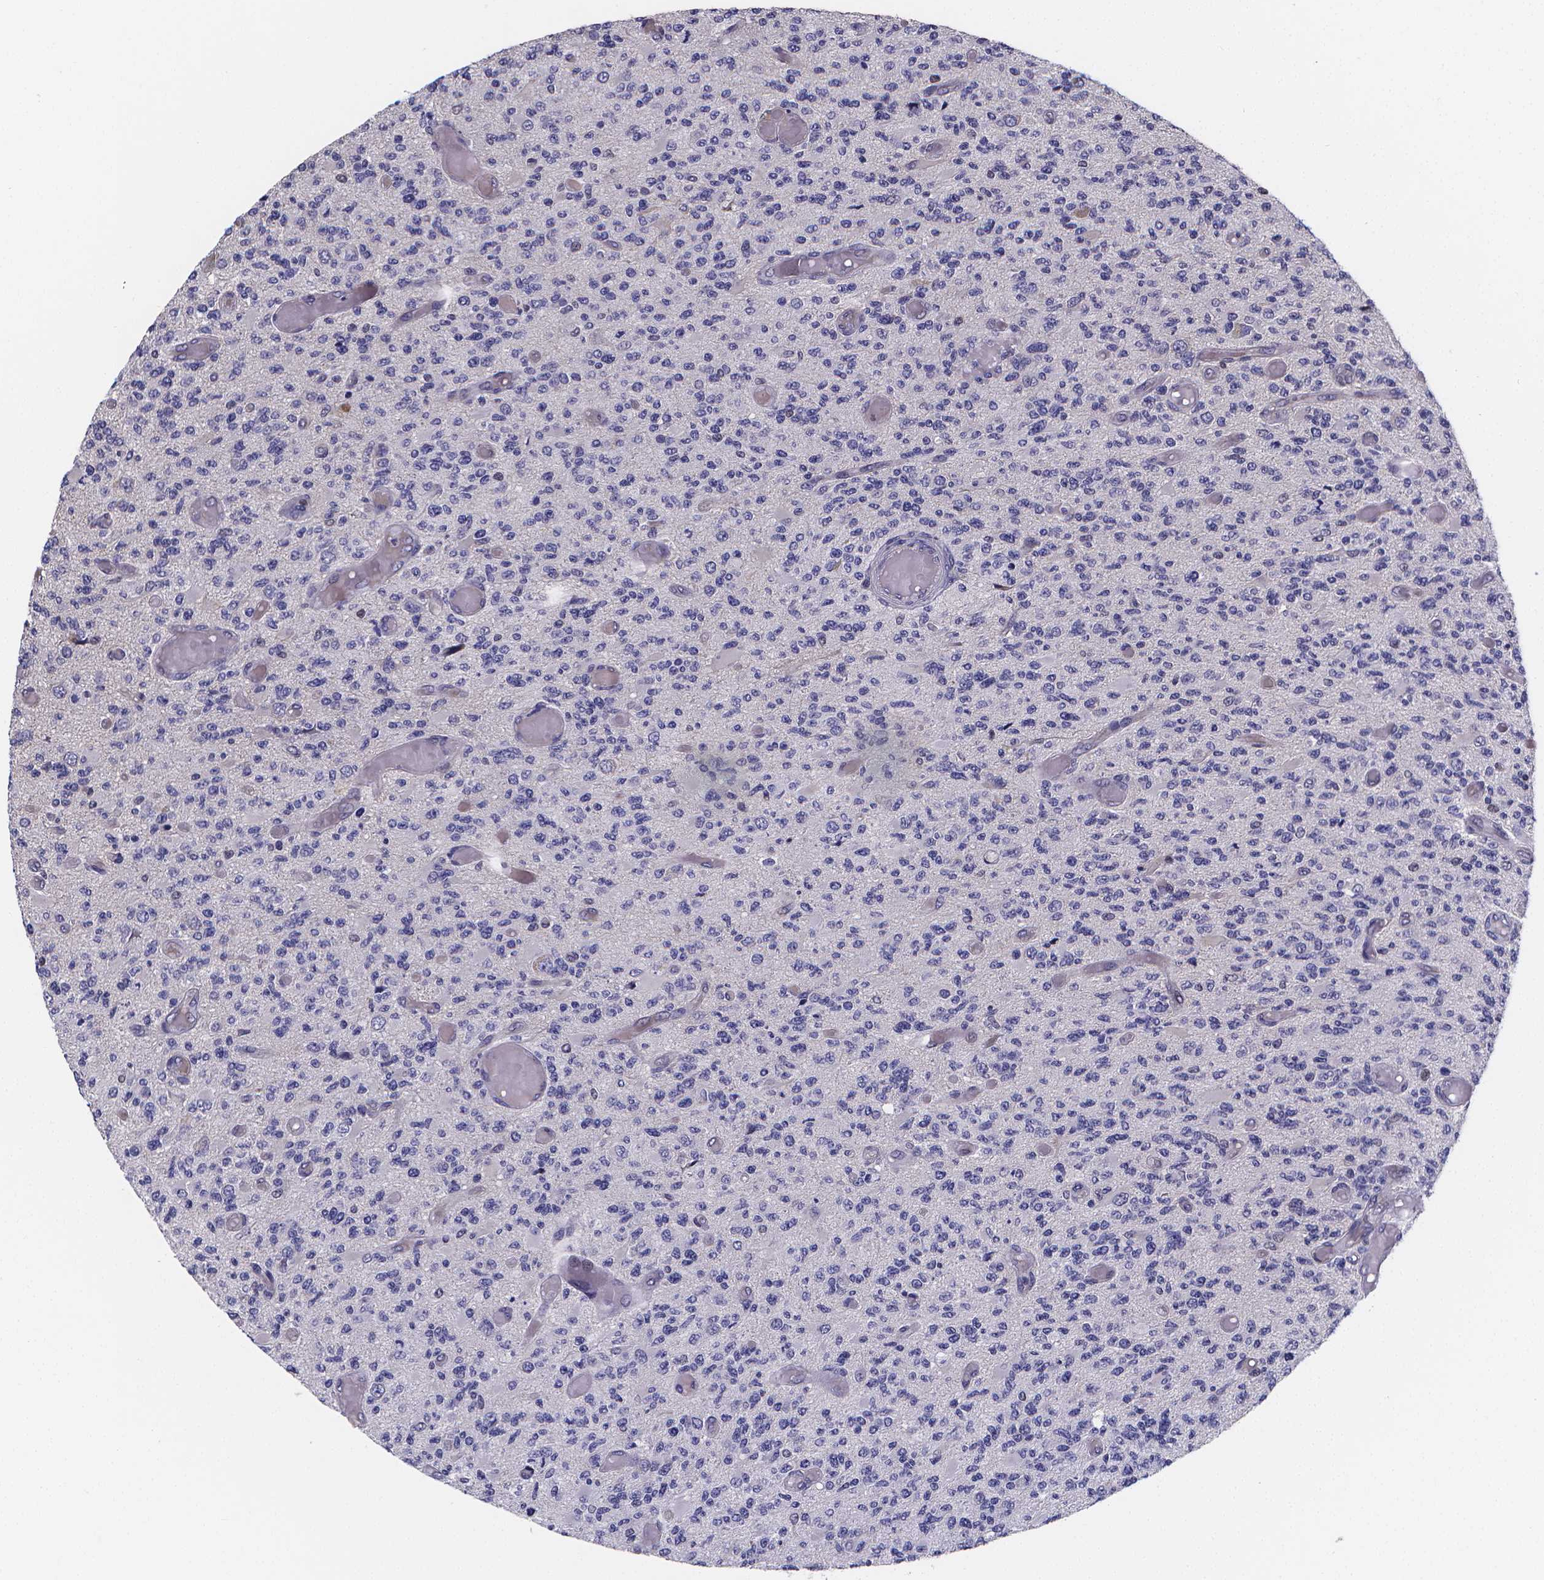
{"staining": {"intensity": "negative", "quantity": "none", "location": "none"}, "tissue": "glioma", "cell_type": "Tumor cells", "image_type": "cancer", "snomed": [{"axis": "morphology", "description": "Glioma, malignant, High grade"}, {"axis": "topography", "description": "Brain"}], "caption": "High magnification brightfield microscopy of malignant glioma (high-grade) stained with DAB (brown) and counterstained with hematoxylin (blue): tumor cells show no significant staining.", "gene": "PAH", "patient": {"sex": "female", "age": 63}}